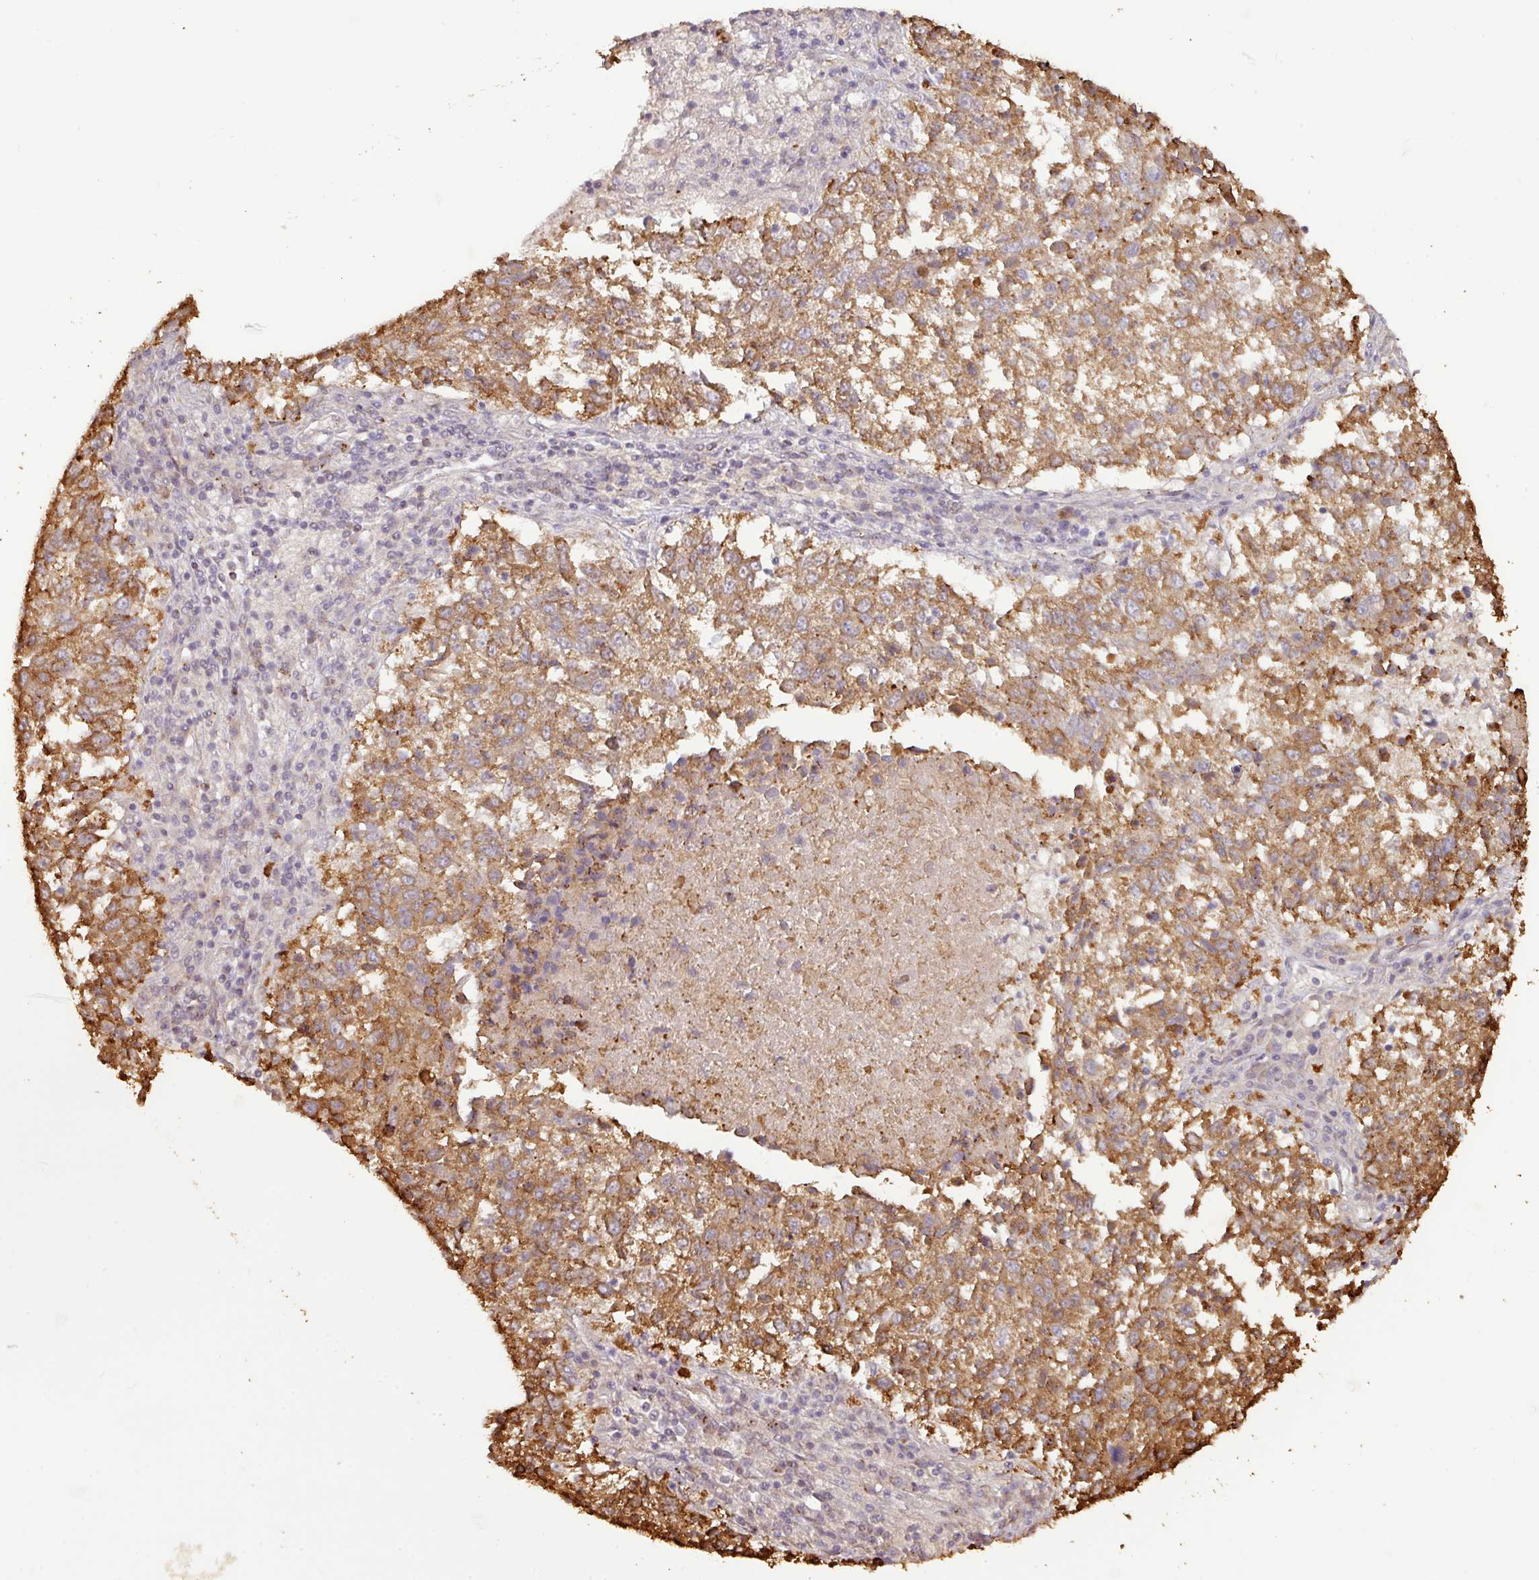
{"staining": {"intensity": "moderate", "quantity": ">75%", "location": "cytoplasmic/membranous"}, "tissue": "lung cancer", "cell_type": "Tumor cells", "image_type": "cancer", "snomed": [{"axis": "morphology", "description": "Squamous cell carcinoma, NOS"}, {"axis": "topography", "description": "Lung"}], "caption": "Brown immunohistochemical staining in squamous cell carcinoma (lung) displays moderate cytoplasmic/membranous expression in about >75% of tumor cells.", "gene": "CXCR5", "patient": {"sex": "male", "age": 73}}